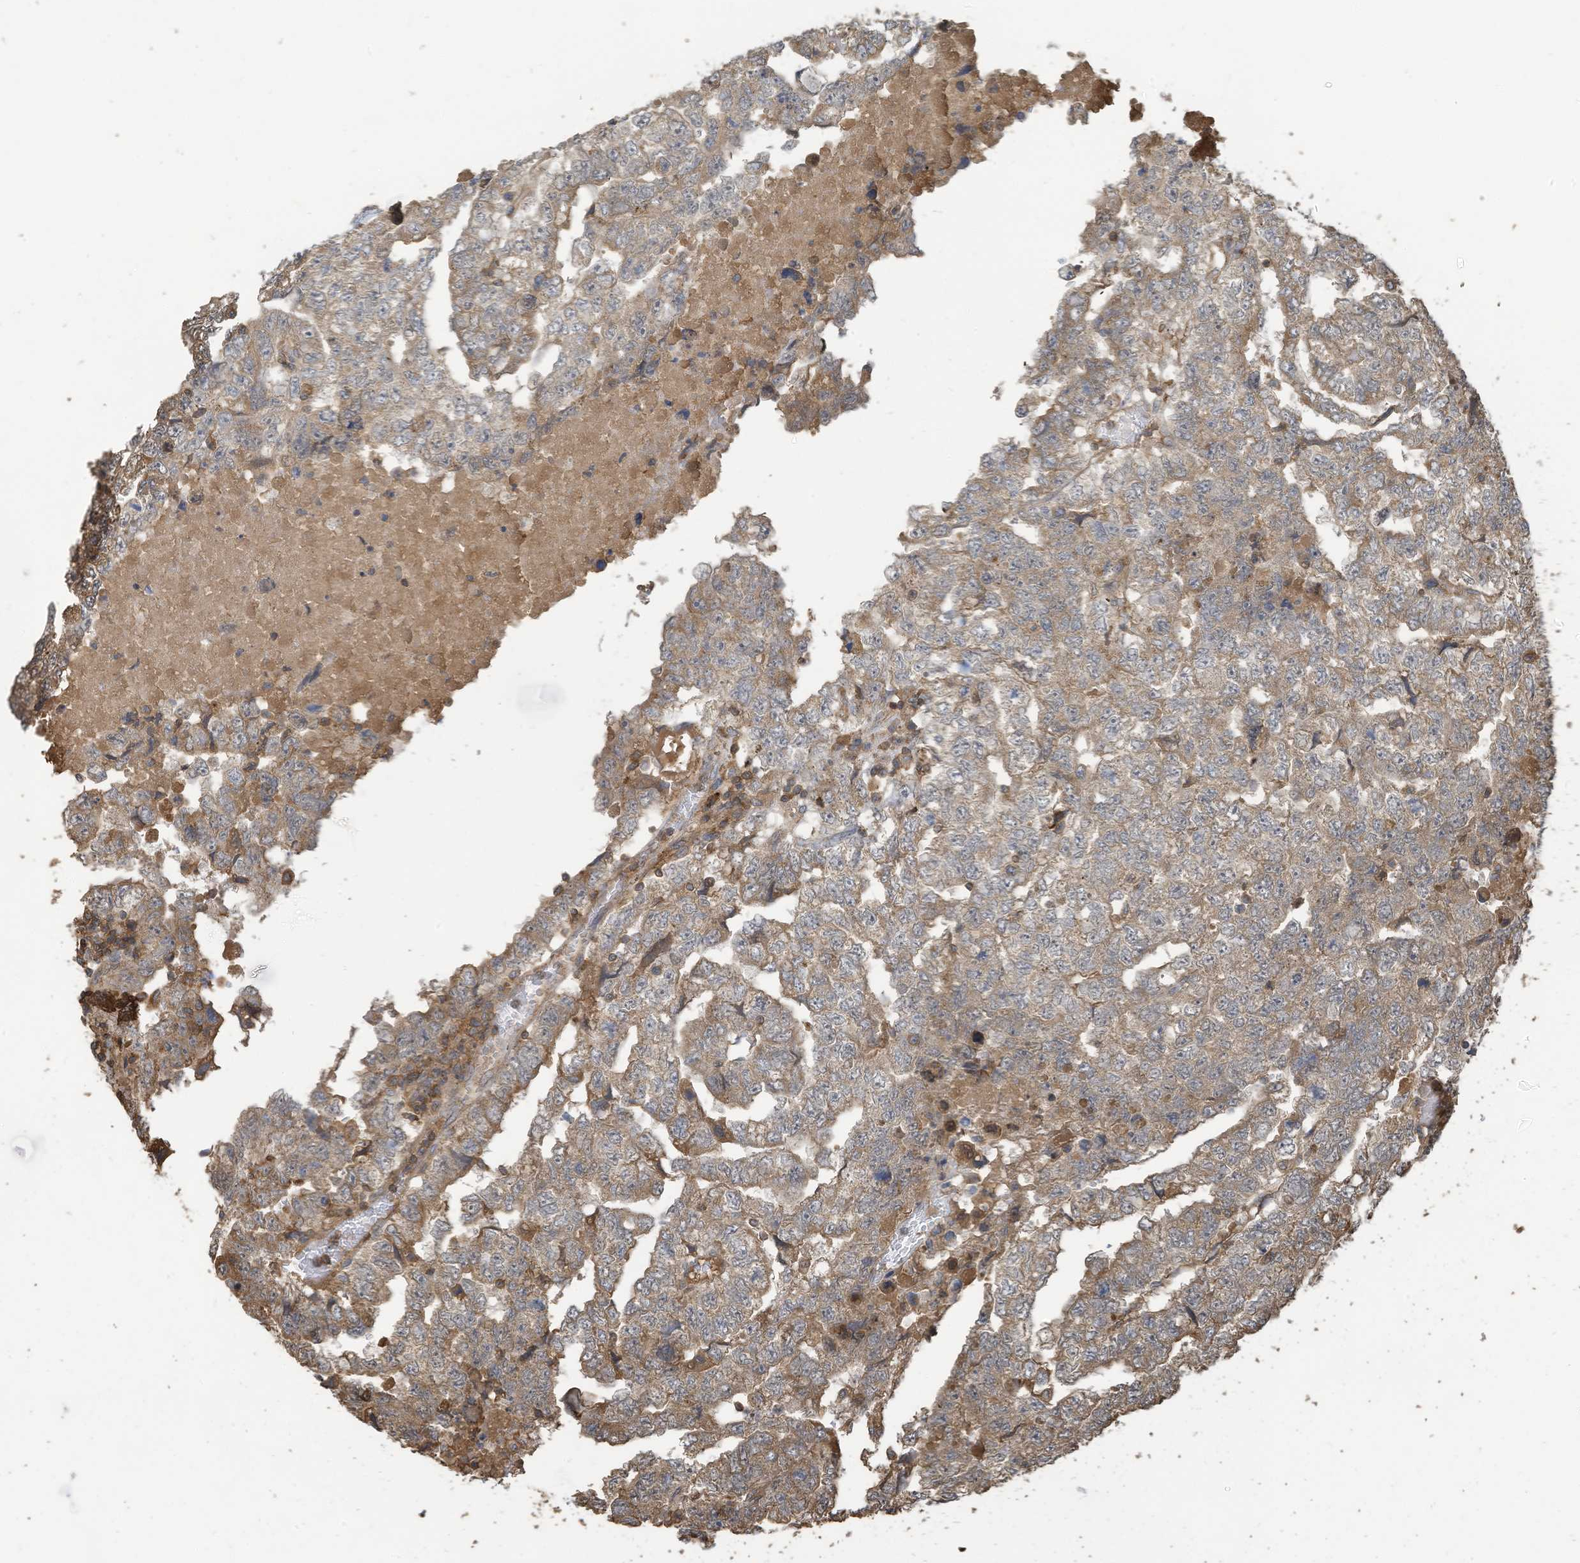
{"staining": {"intensity": "moderate", "quantity": ">75%", "location": "cytoplasmic/membranous"}, "tissue": "testis cancer", "cell_type": "Tumor cells", "image_type": "cancer", "snomed": [{"axis": "morphology", "description": "Carcinoma, Embryonal, NOS"}, {"axis": "topography", "description": "Testis"}], "caption": "Human testis cancer stained with a brown dye reveals moderate cytoplasmic/membranous positive positivity in approximately >75% of tumor cells.", "gene": "COX10", "patient": {"sex": "male", "age": 36}}